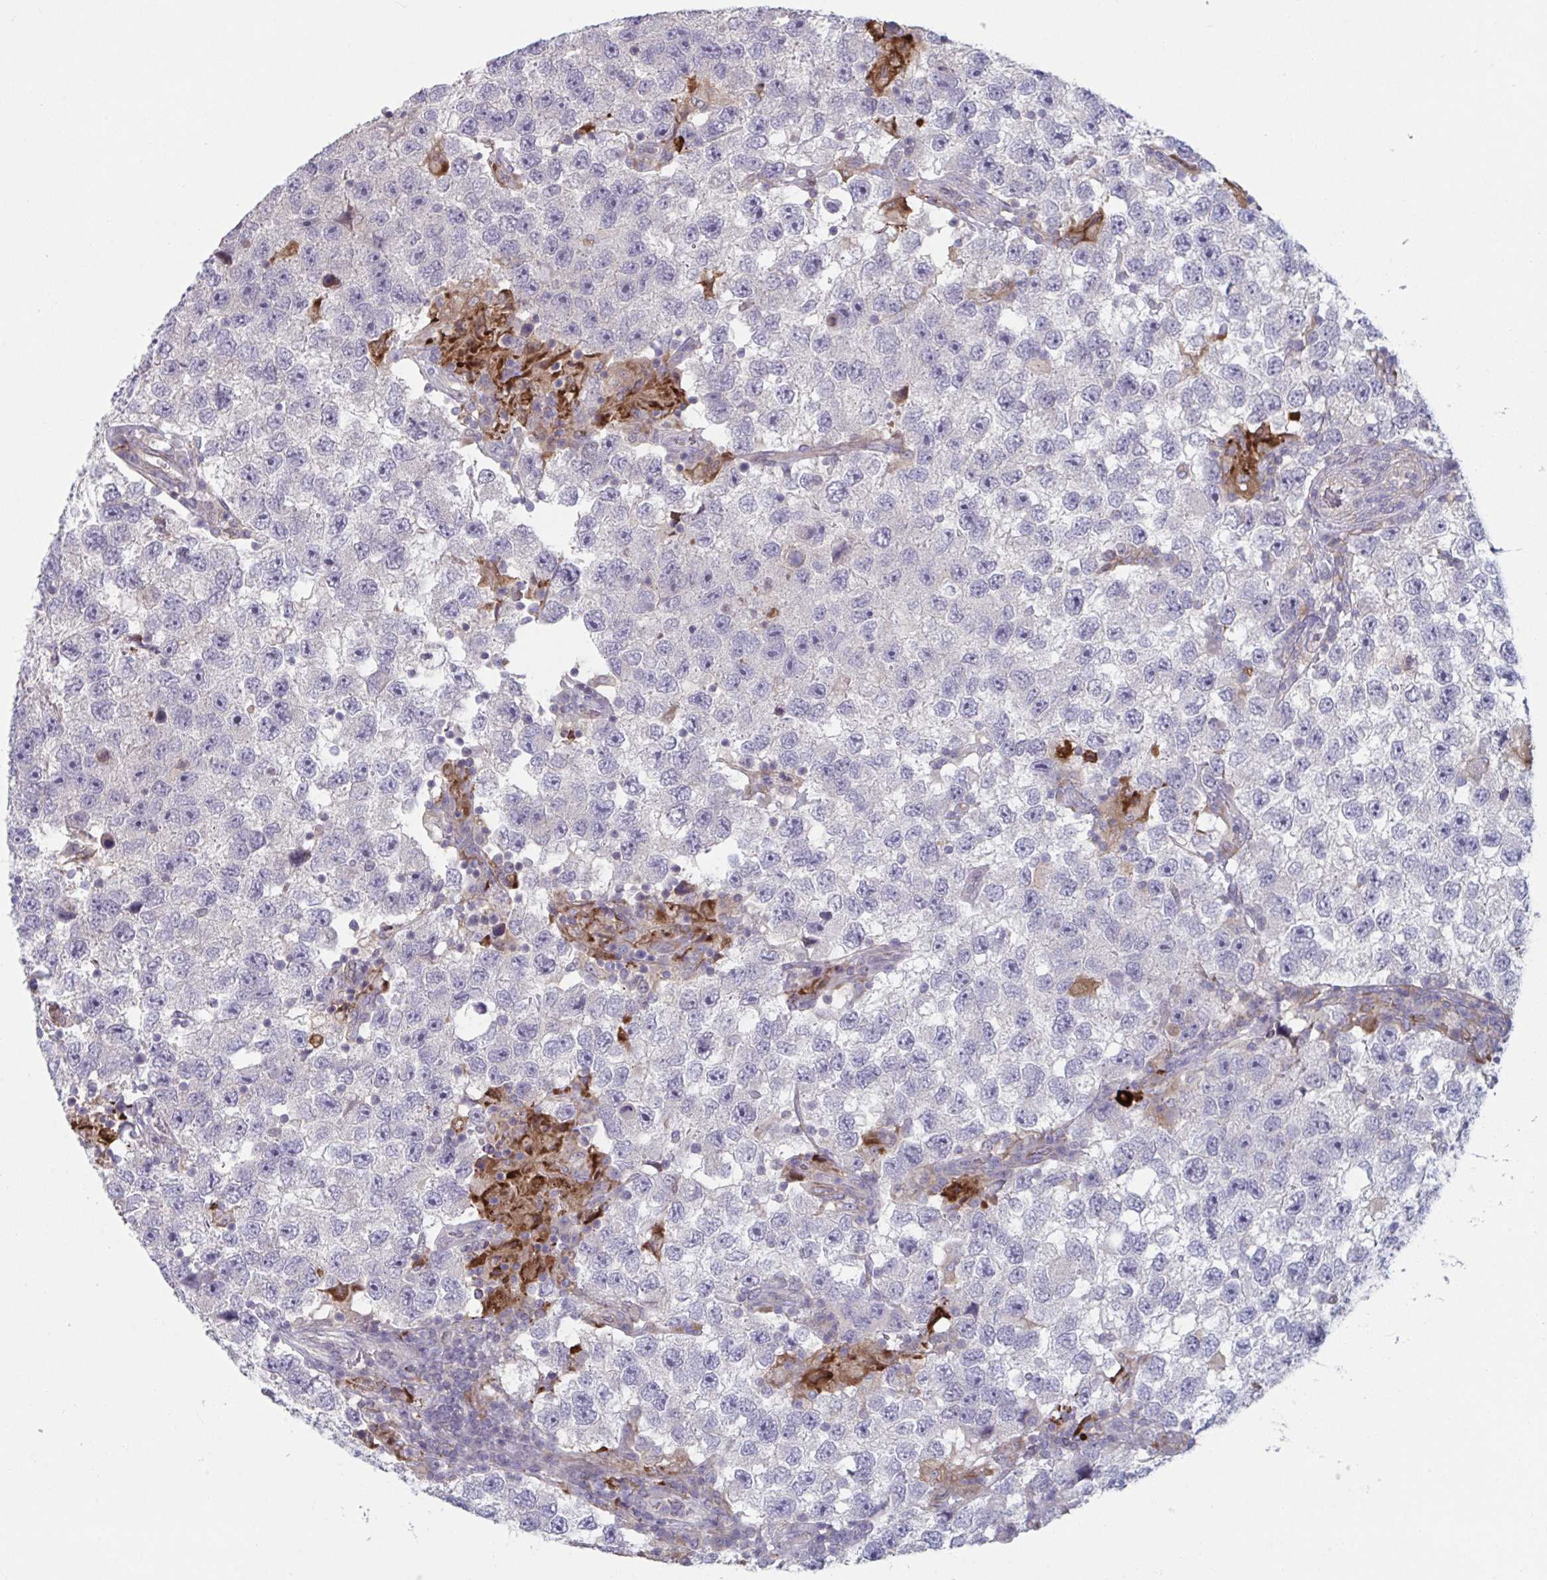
{"staining": {"intensity": "negative", "quantity": "none", "location": "none"}, "tissue": "testis cancer", "cell_type": "Tumor cells", "image_type": "cancer", "snomed": [{"axis": "morphology", "description": "Seminoma, NOS"}, {"axis": "topography", "description": "Testis"}], "caption": "High power microscopy micrograph of an immunohistochemistry (IHC) micrograph of testis cancer, revealing no significant positivity in tumor cells.", "gene": "STK26", "patient": {"sex": "male", "age": 26}}